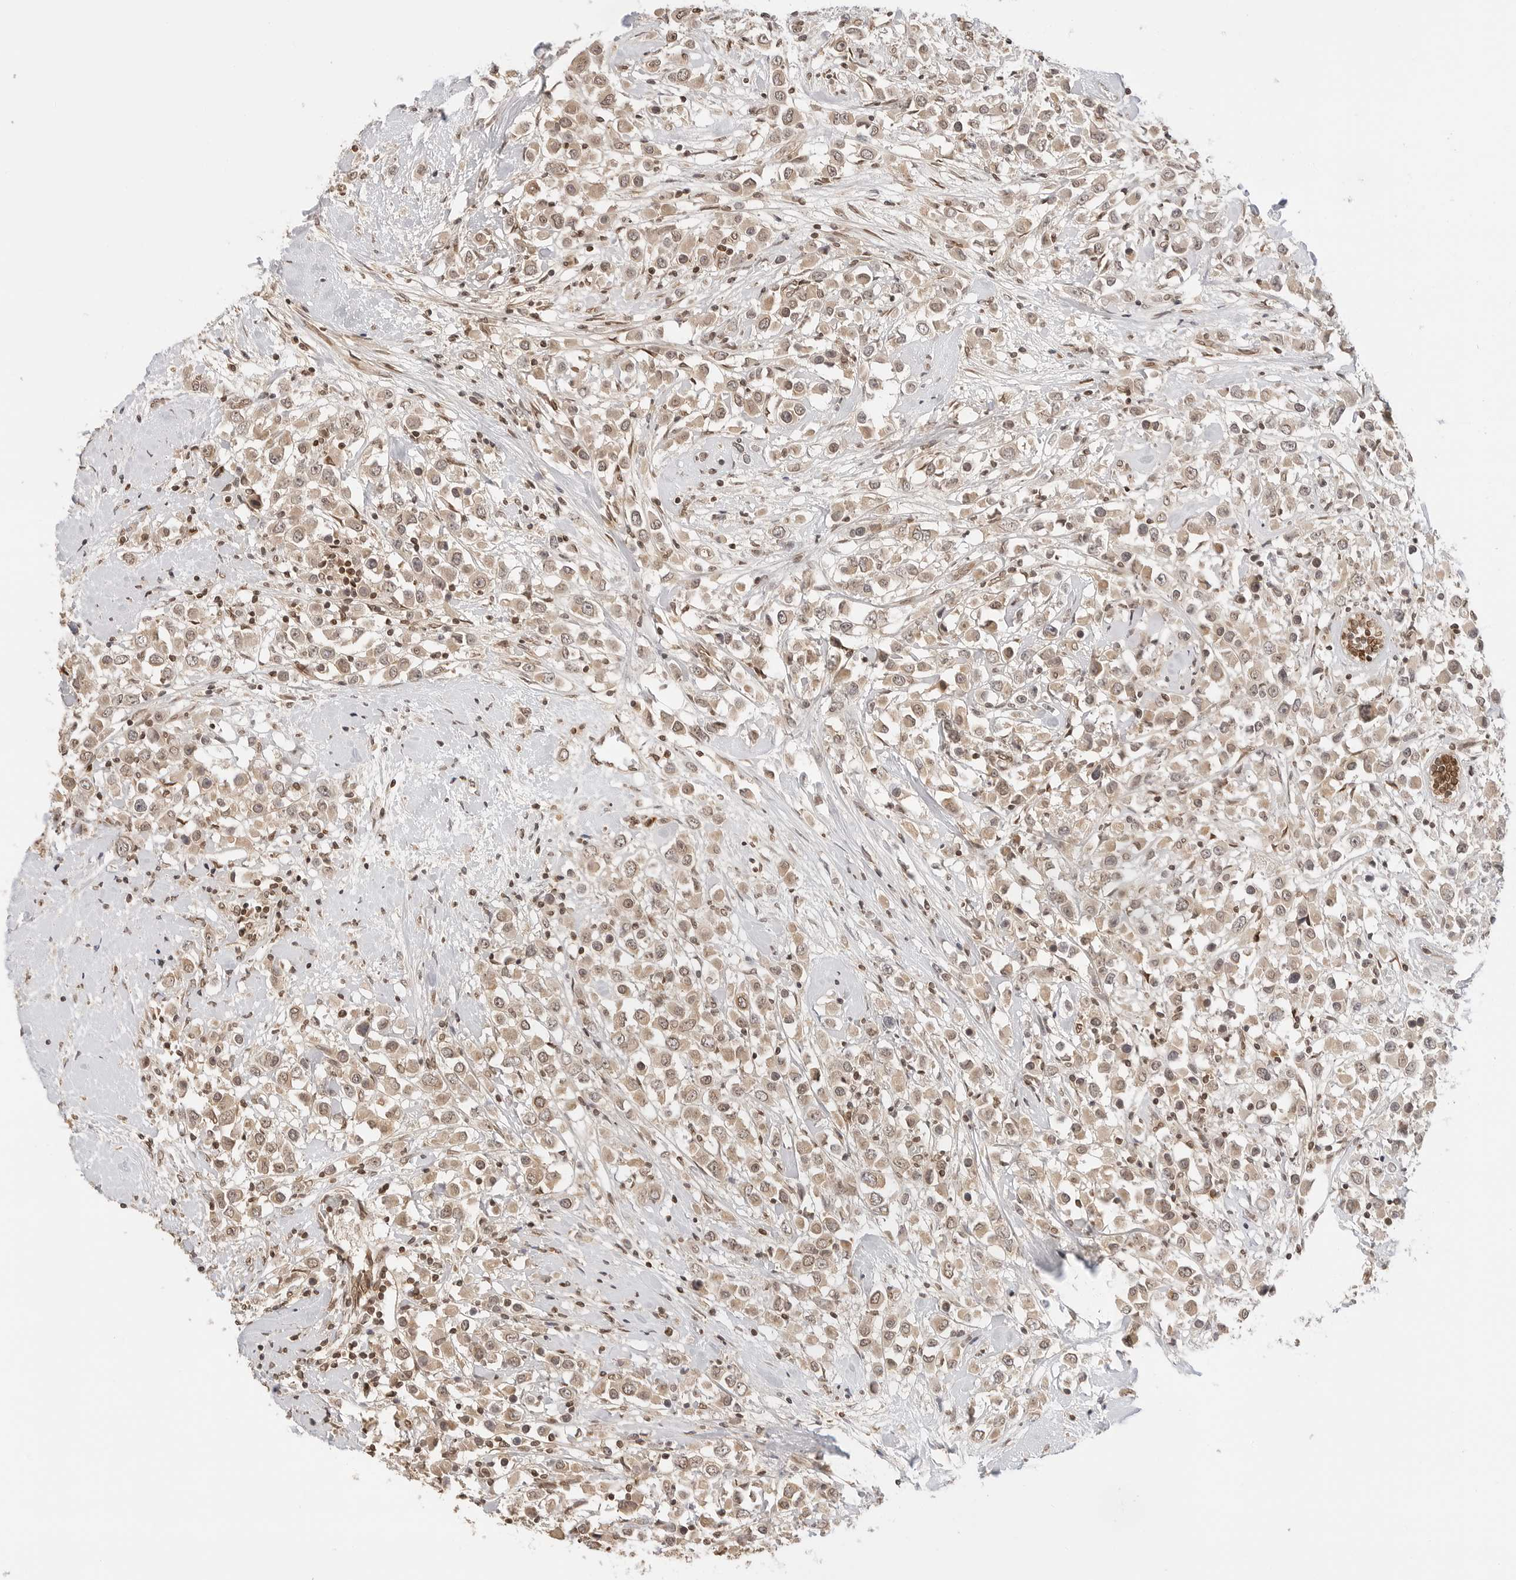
{"staining": {"intensity": "weak", "quantity": ">75%", "location": "cytoplasmic/membranous,nuclear"}, "tissue": "breast cancer", "cell_type": "Tumor cells", "image_type": "cancer", "snomed": [{"axis": "morphology", "description": "Duct carcinoma"}, {"axis": "topography", "description": "Breast"}], "caption": "Intraductal carcinoma (breast) stained for a protein shows weak cytoplasmic/membranous and nuclear positivity in tumor cells.", "gene": "POLH", "patient": {"sex": "female", "age": 61}}